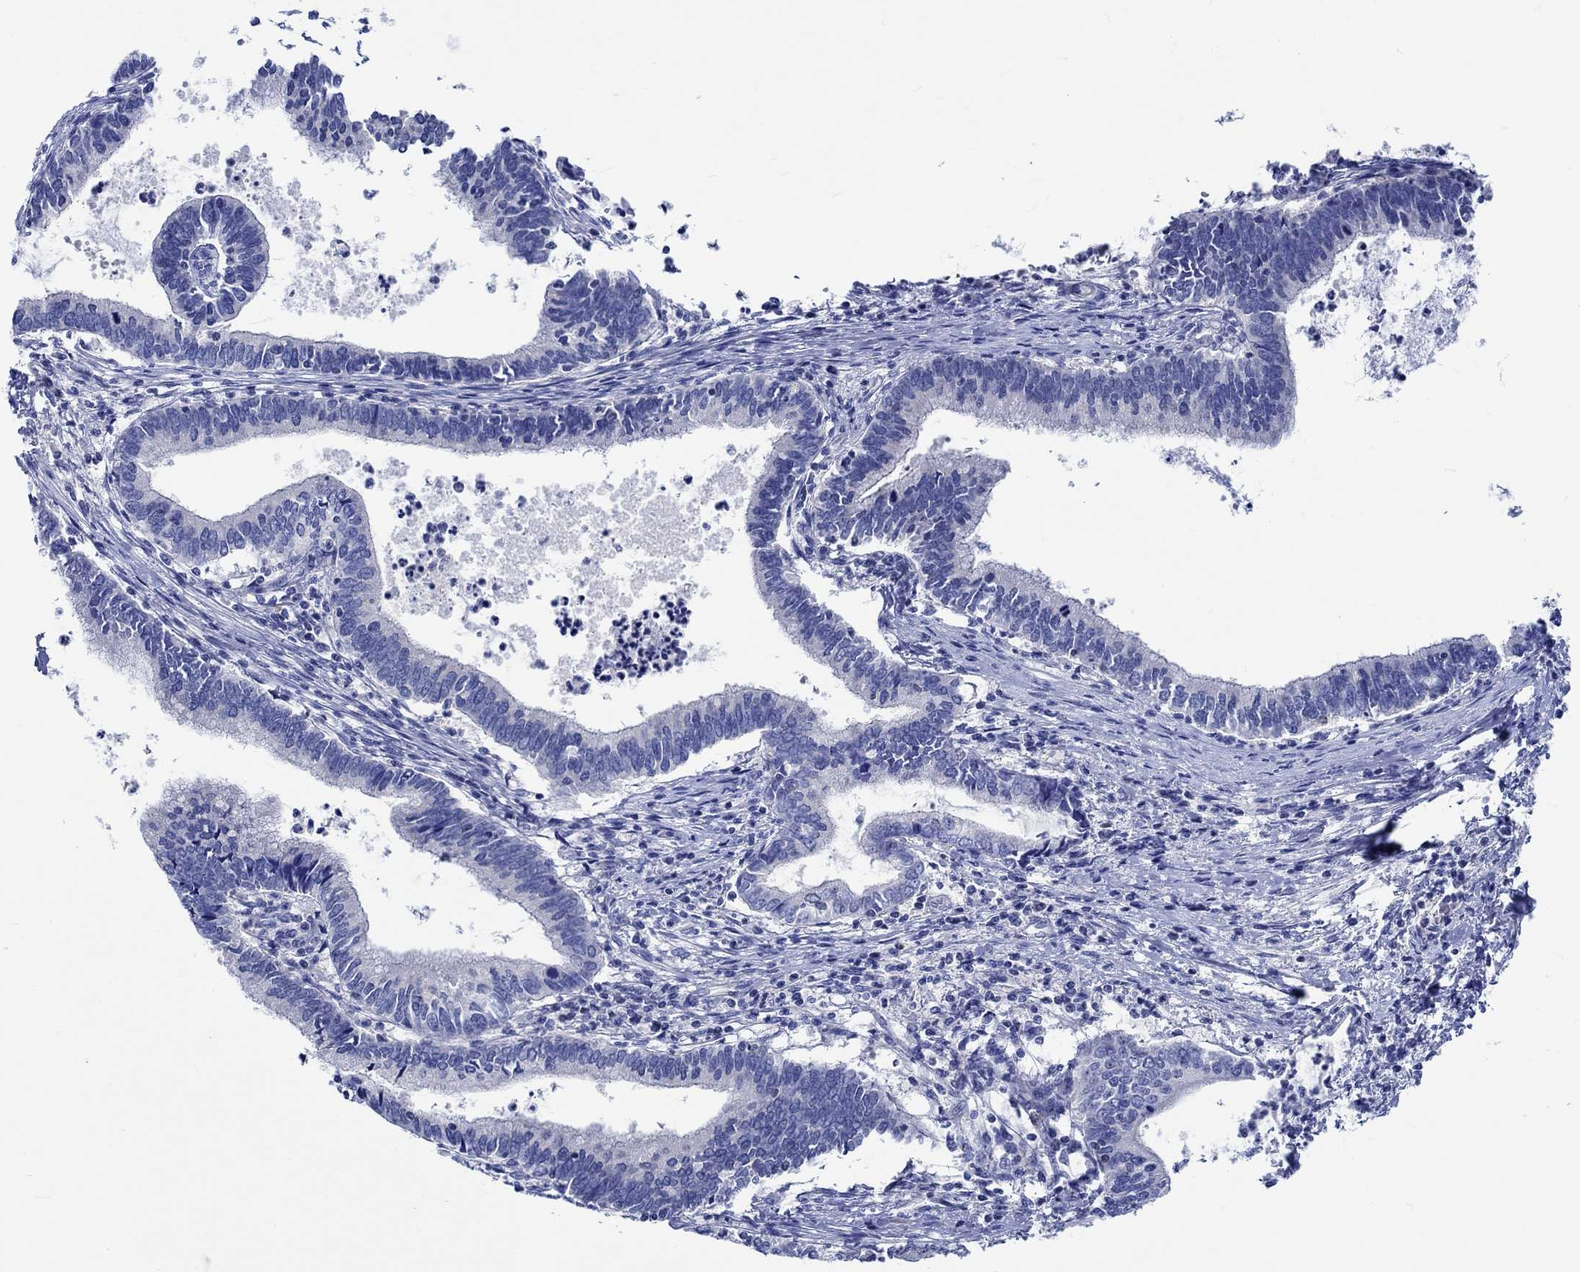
{"staining": {"intensity": "negative", "quantity": "none", "location": "none"}, "tissue": "cervical cancer", "cell_type": "Tumor cells", "image_type": "cancer", "snomed": [{"axis": "morphology", "description": "Adenocarcinoma, NOS"}, {"axis": "topography", "description": "Cervix"}], "caption": "Histopathology image shows no protein staining in tumor cells of cervical cancer tissue. The staining was performed using DAB (3,3'-diaminobenzidine) to visualize the protein expression in brown, while the nuclei were stained in blue with hematoxylin (Magnification: 20x).", "gene": "PTPRN2", "patient": {"sex": "female", "age": 42}}